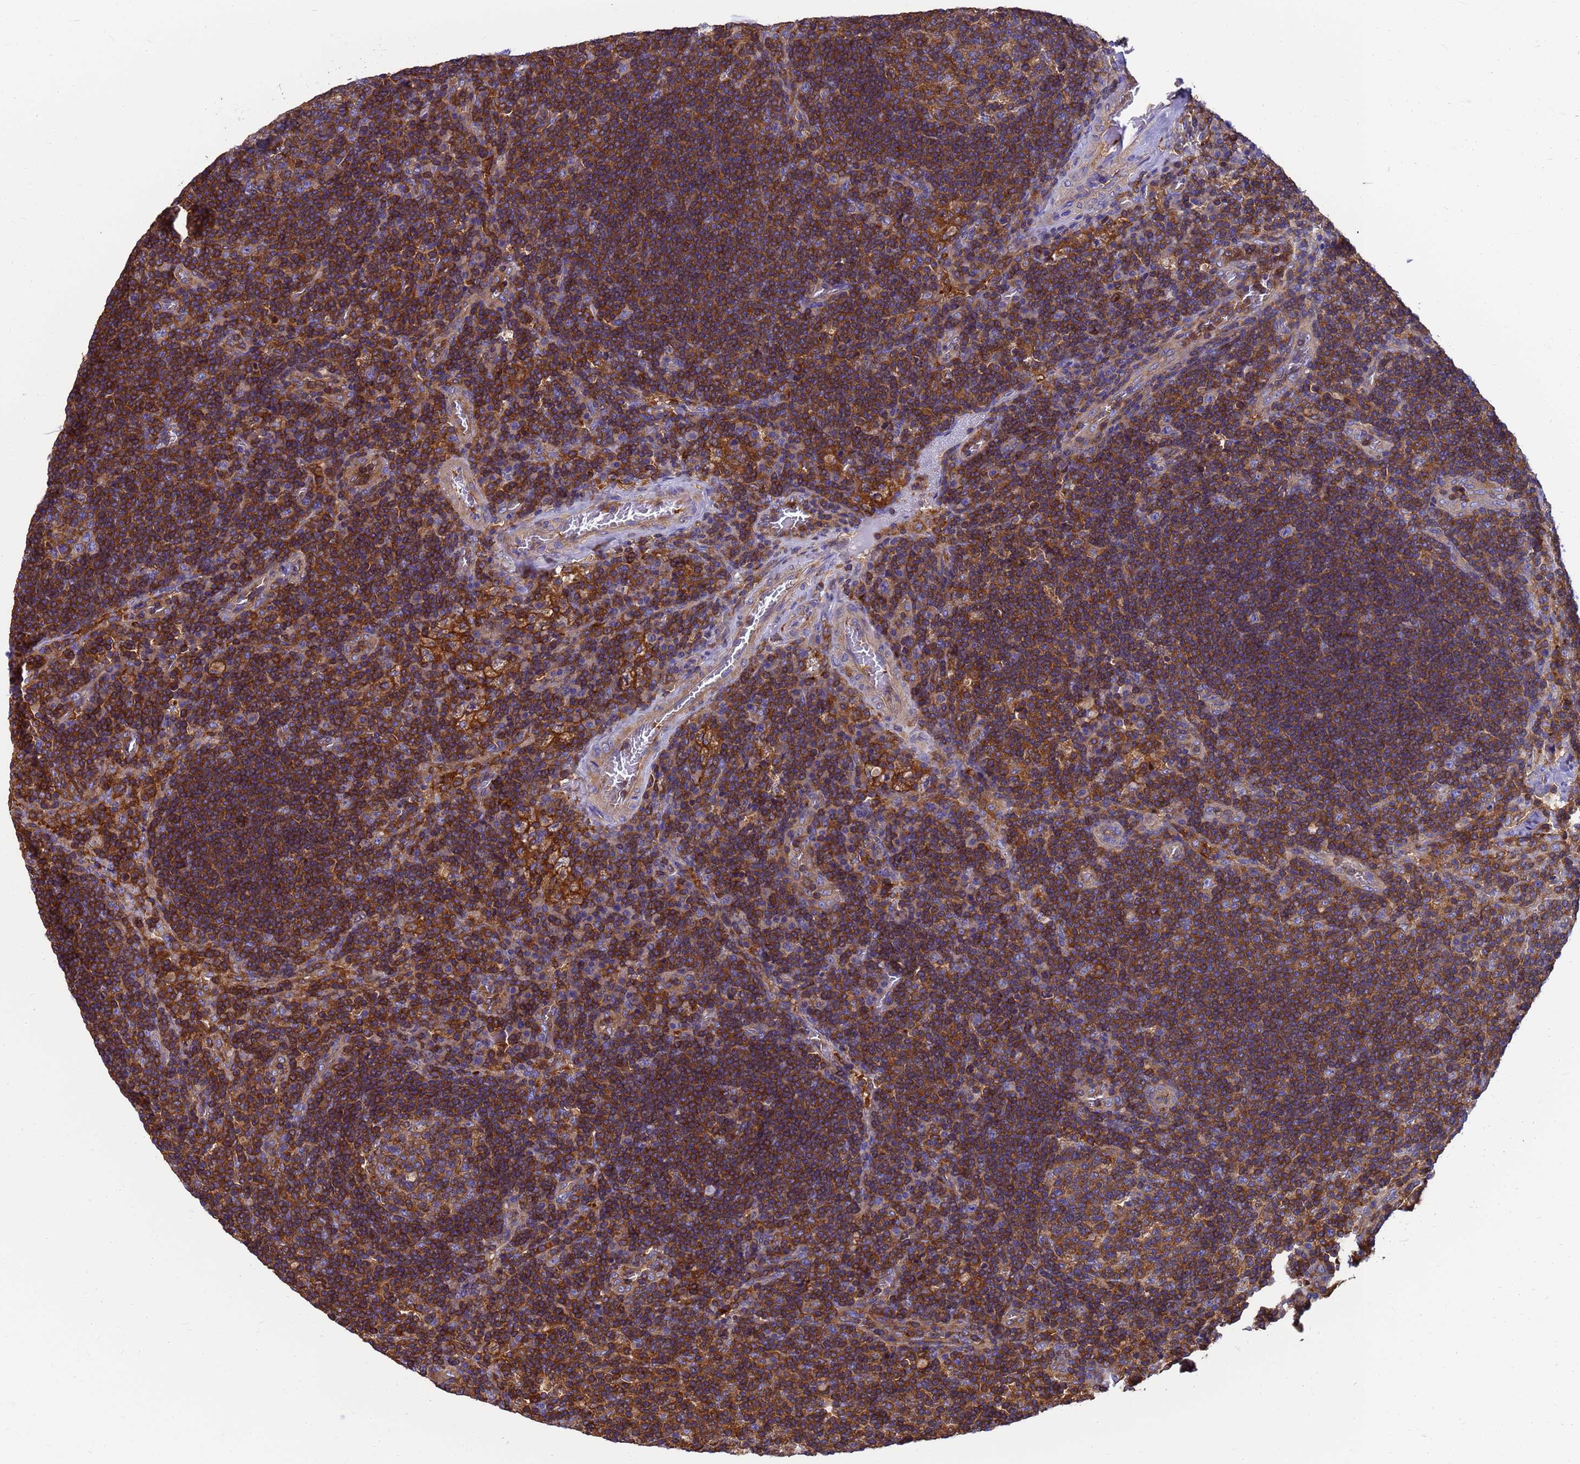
{"staining": {"intensity": "moderate", "quantity": ">75%", "location": "cytoplasmic/membranous"}, "tissue": "lymph node", "cell_type": "Germinal center cells", "image_type": "normal", "snomed": [{"axis": "morphology", "description": "Normal tissue, NOS"}, {"axis": "topography", "description": "Lymph node"}], "caption": "Moderate cytoplasmic/membranous expression for a protein is present in about >75% of germinal center cells of benign lymph node using immunohistochemistry (IHC).", "gene": "ZNF235", "patient": {"sex": "male", "age": 58}}